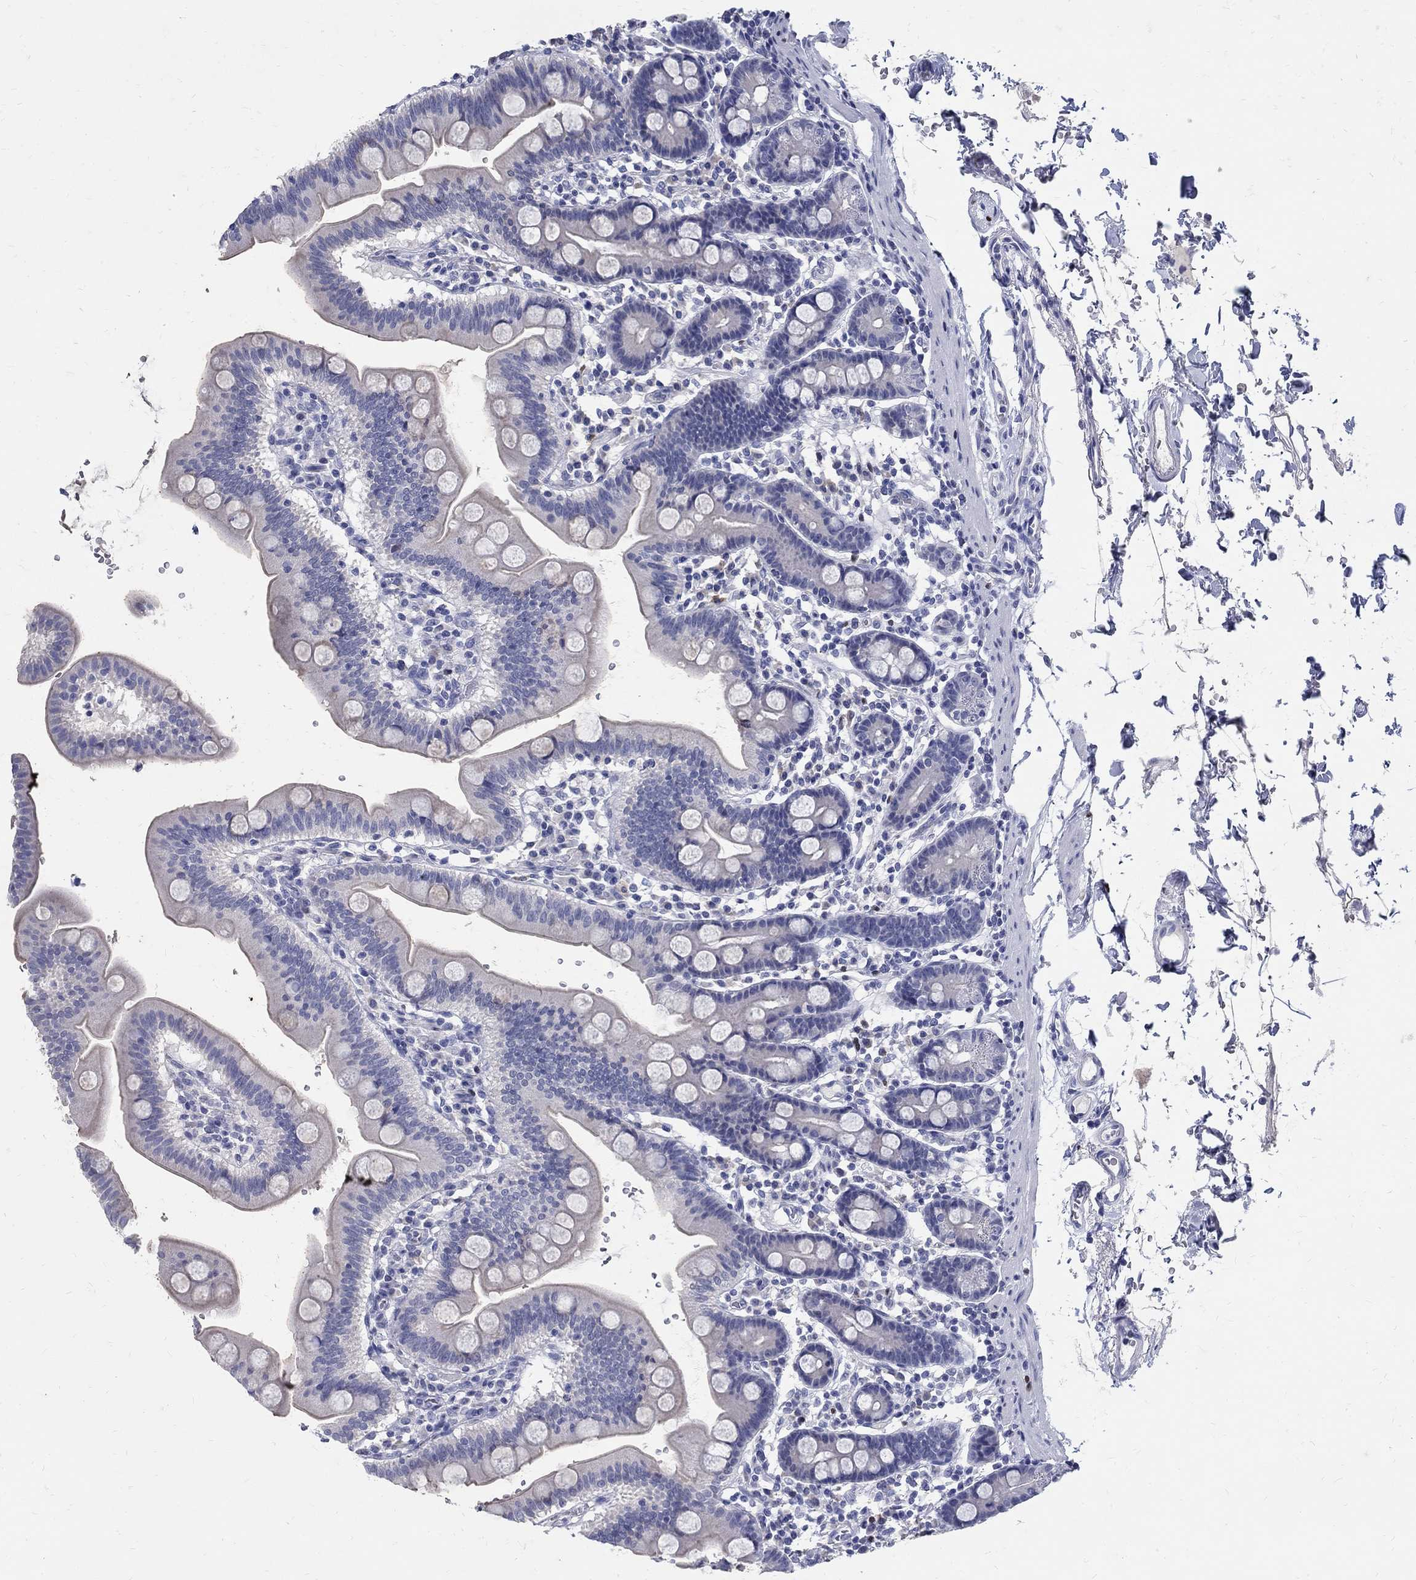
{"staining": {"intensity": "negative", "quantity": "none", "location": "none"}, "tissue": "duodenum", "cell_type": "Glandular cells", "image_type": "normal", "snomed": [{"axis": "morphology", "description": "Normal tissue, NOS"}, {"axis": "topography", "description": "Duodenum"}], "caption": "This is a image of immunohistochemistry staining of benign duodenum, which shows no expression in glandular cells.", "gene": "SOX2", "patient": {"sex": "male", "age": 59}}